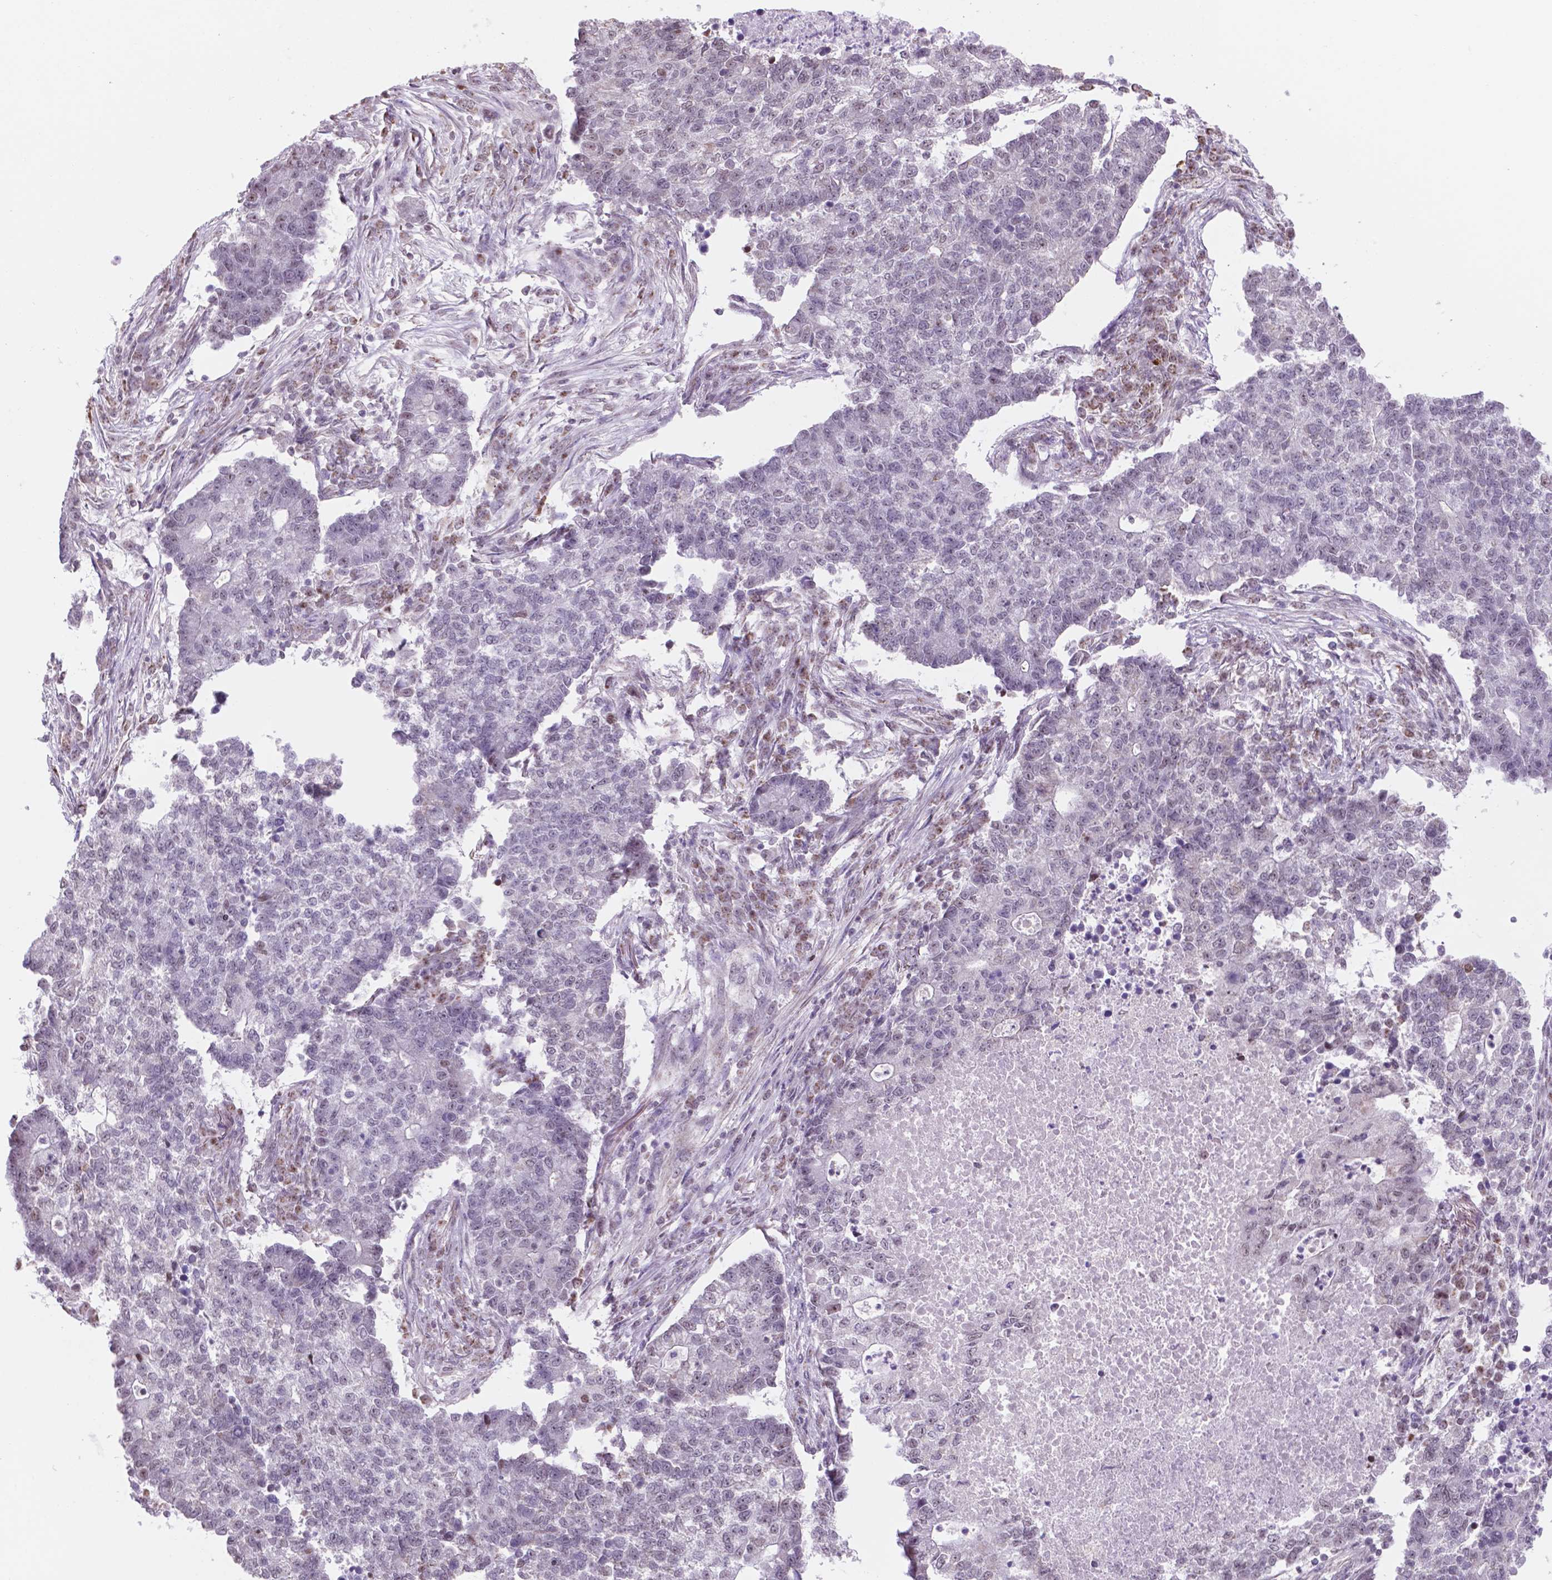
{"staining": {"intensity": "negative", "quantity": "none", "location": "none"}, "tissue": "lung cancer", "cell_type": "Tumor cells", "image_type": "cancer", "snomed": [{"axis": "morphology", "description": "Adenocarcinoma, NOS"}, {"axis": "topography", "description": "Lung"}], "caption": "This is a histopathology image of immunohistochemistry (IHC) staining of lung cancer (adenocarcinoma), which shows no staining in tumor cells.", "gene": "NDUFA10", "patient": {"sex": "male", "age": 57}}